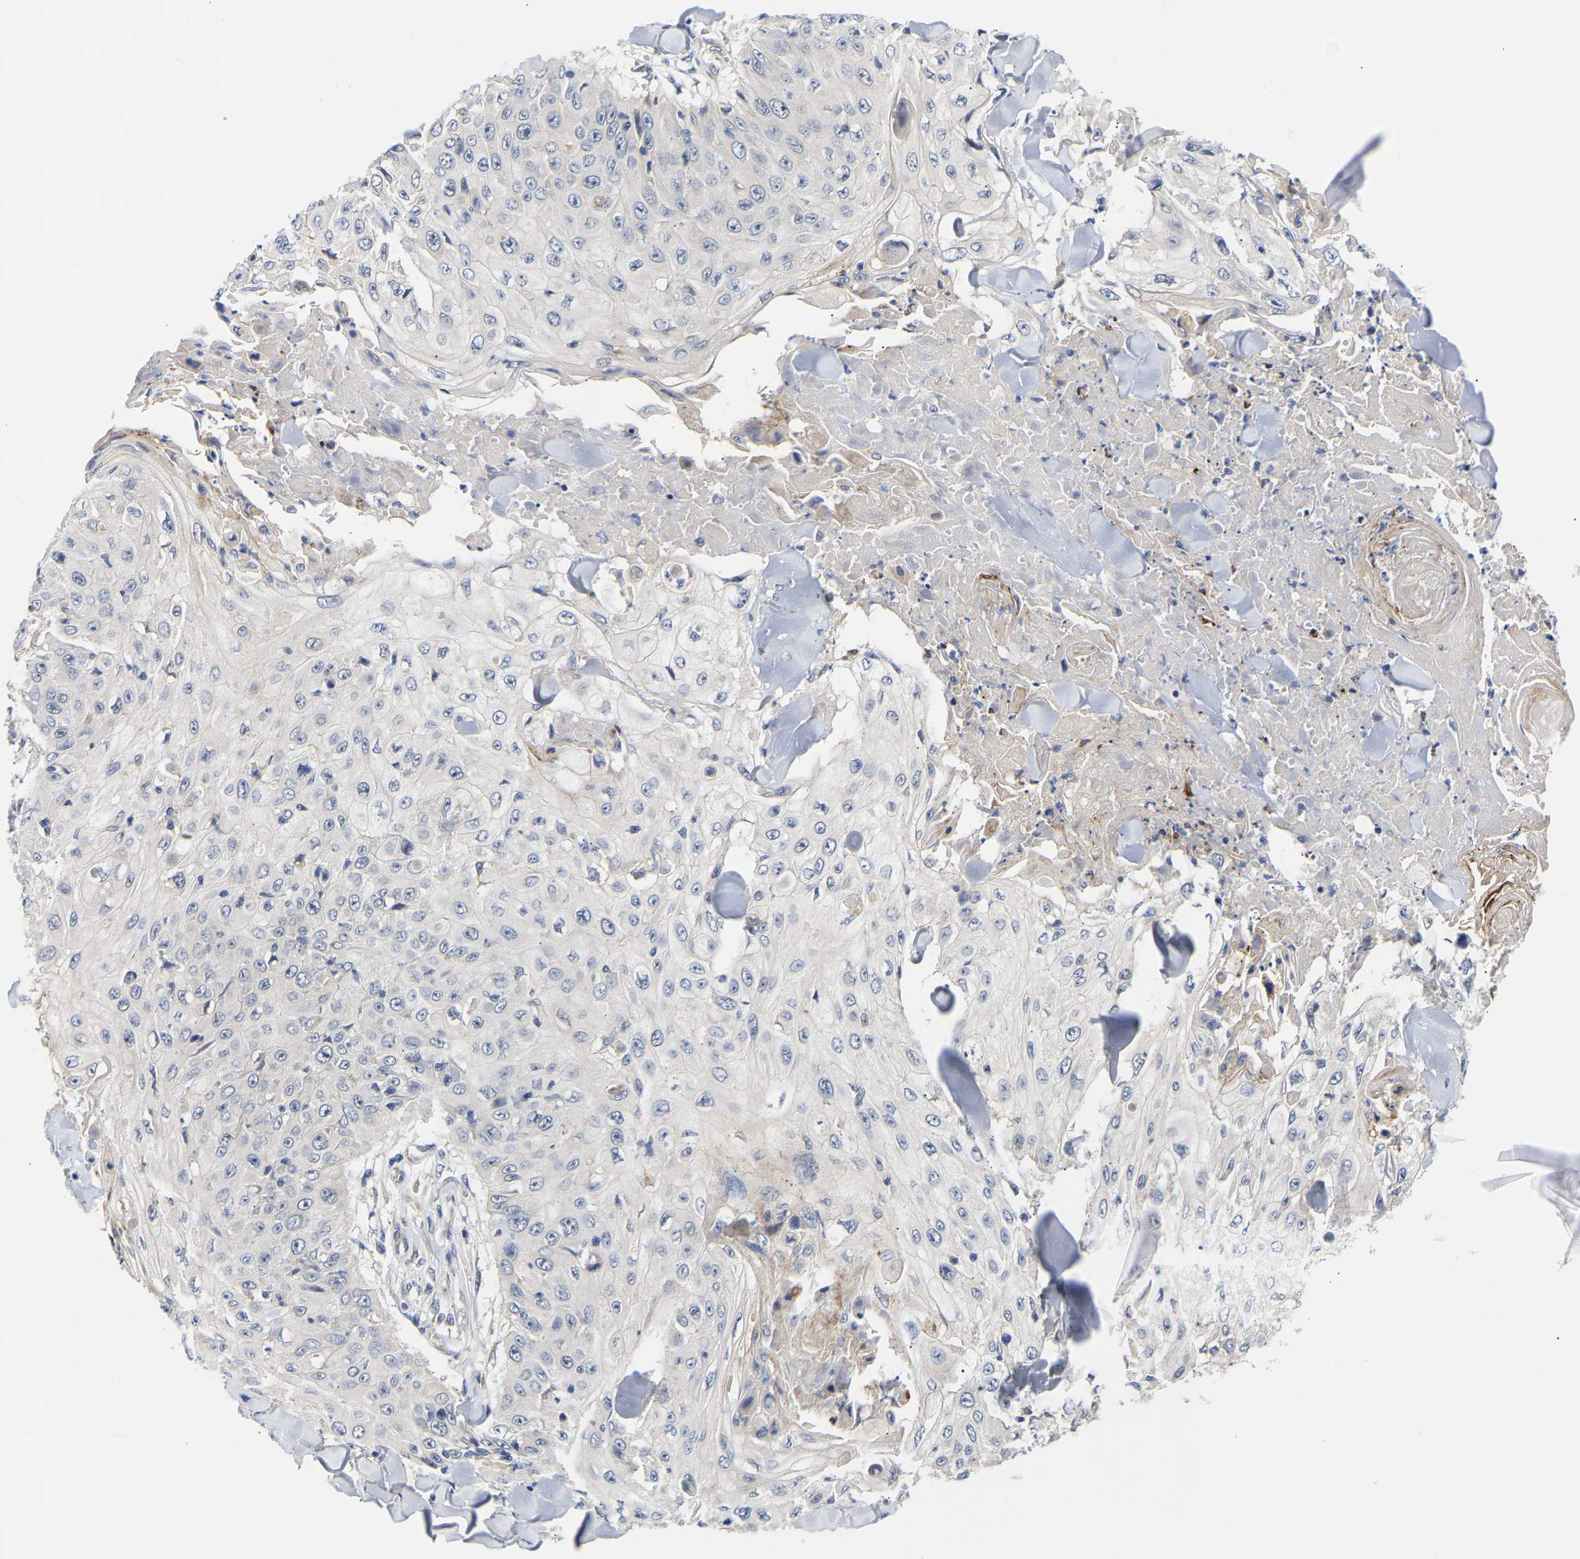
{"staining": {"intensity": "negative", "quantity": "none", "location": "none"}, "tissue": "skin cancer", "cell_type": "Tumor cells", "image_type": "cancer", "snomed": [{"axis": "morphology", "description": "Squamous cell carcinoma, NOS"}, {"axis": "topography", "description": "Skin"}], "caption": "Tumor cells are negative for protein expression in human skin cancer.", "gene": "KASH5", "patient": {"sex": "male", "age": 86}}